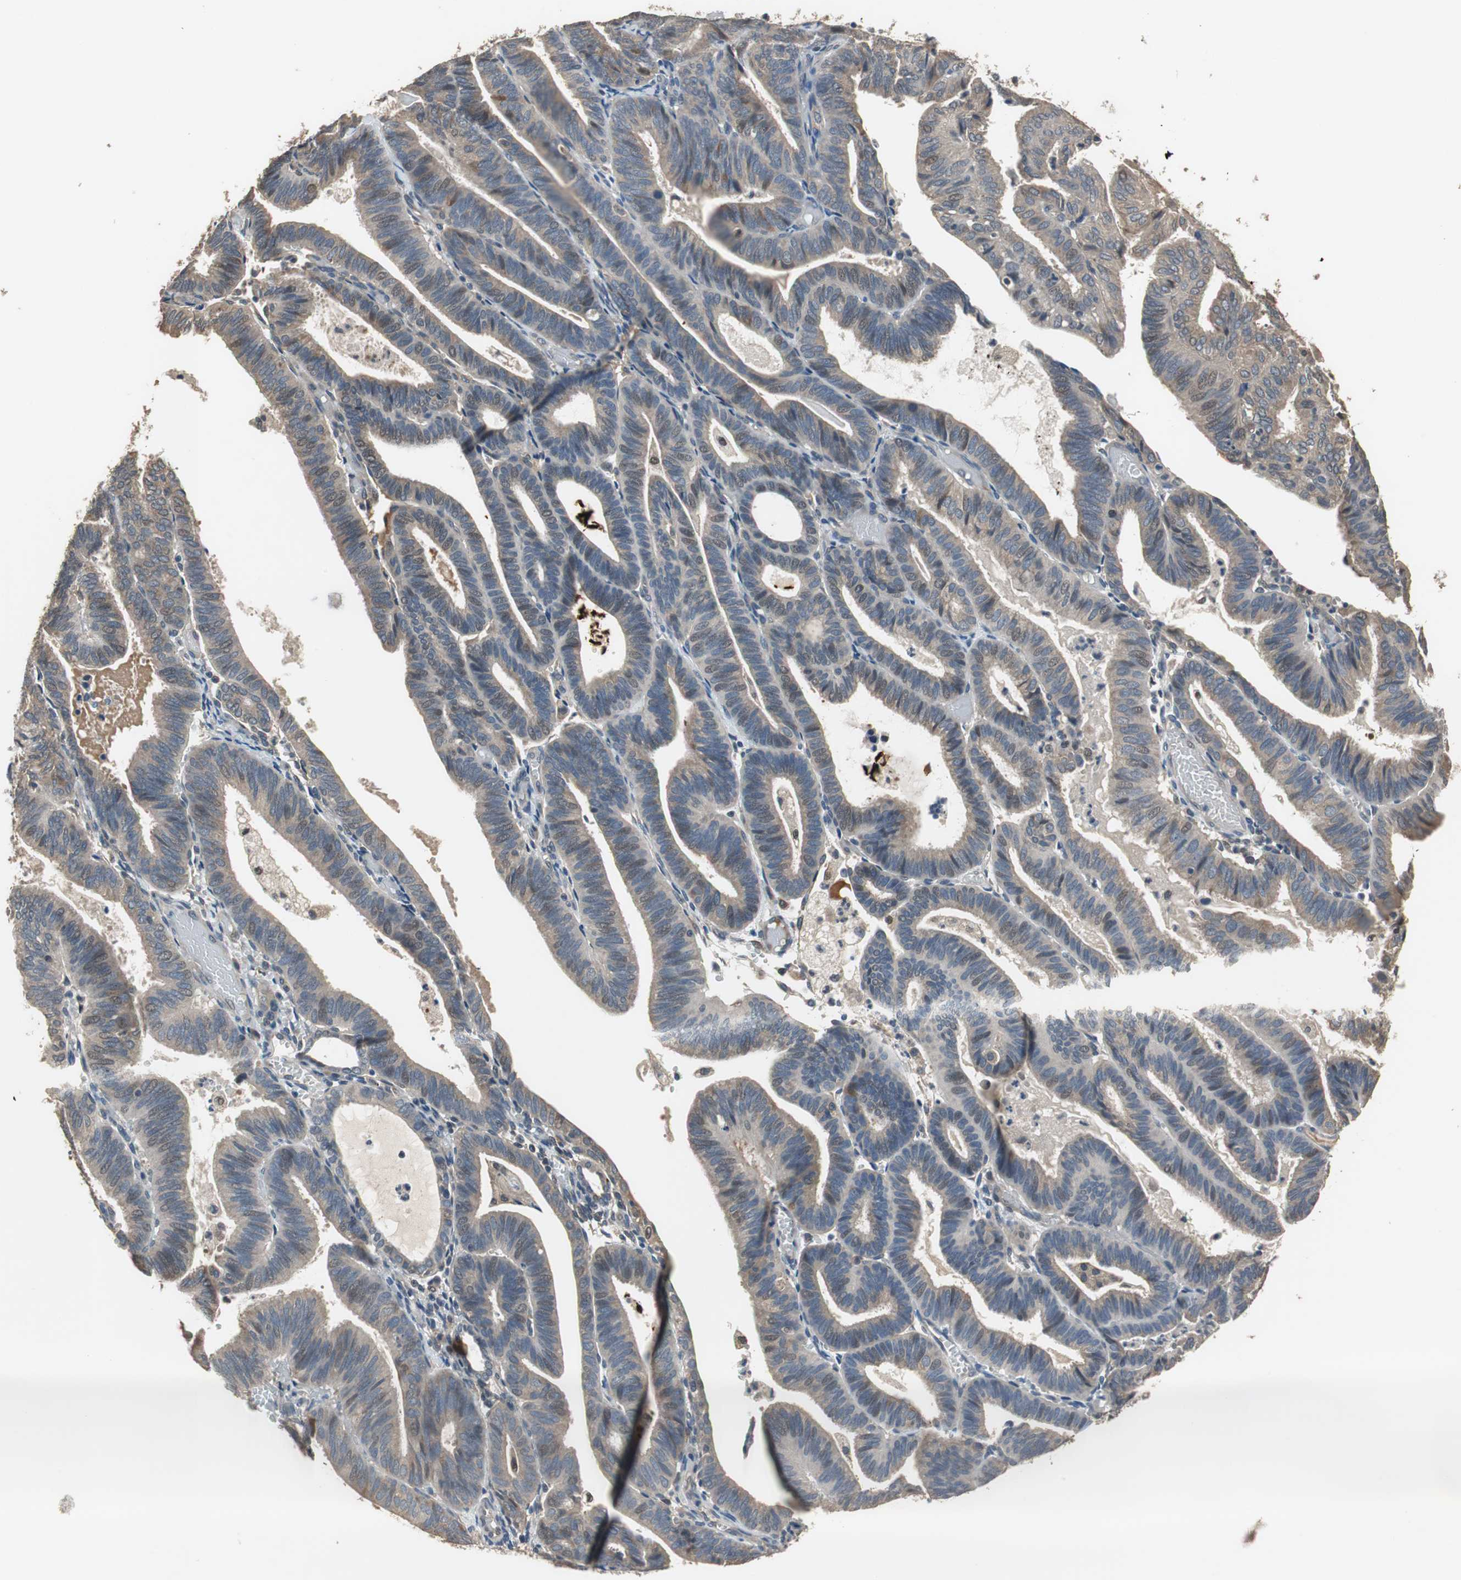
{"staining": {"intensity": "weak", "quantity": "25%-75%", "location": "cytoplasmic/membranous"}, "tissue": "endometrial cancer", "cell_type": "Tumor cells", "image_type": "cancer", "snomed": [{"axis": "morphology", "description": "Adenocarcinoma, NOS"}, {"axis": "topography", "description": "Uterus"}], "caption": "This image exhibits IHC staining of human endometrial cancer (adenocarcinoma), with low weak cytoplasmic/membranous staining in about 25%-75% of tumor cells.", "gene": "PI4KB", "patient": {"sex": "female", "age": 60}}